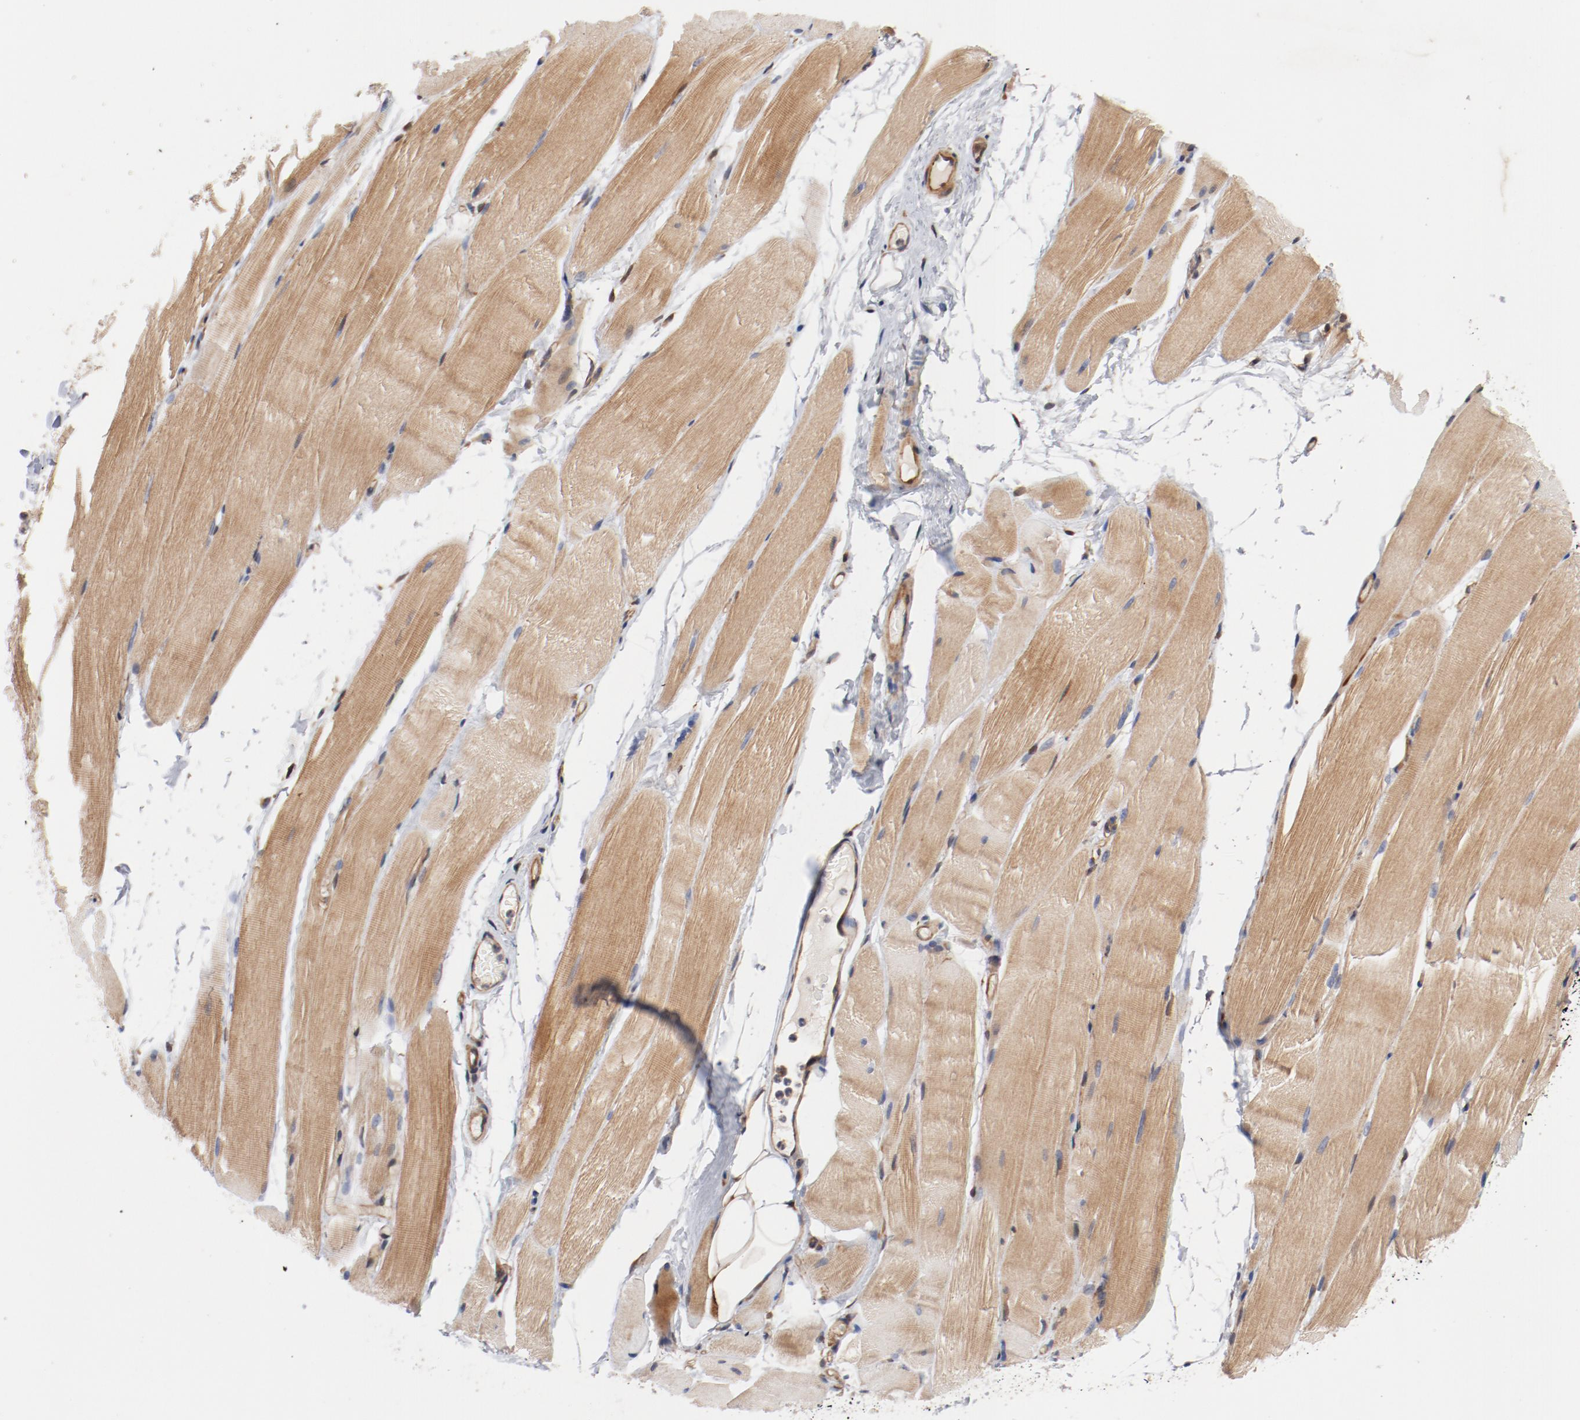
{"staining": {"intensity": "weak", "quantity": ">75%", "location": "cytoplasmic/membranous"}, "tissue": "skeletal muscle", "cell_type": "Myocytes", "image_type": "normal", "snomed": [{"axis": "morphology", "description": "Normal tissue, NOS"}, {"axis": "topography", "description": "Skeletal muscle"}, {"axis": "topography", "description": "Parathyroid gland"}], "caption": "Skeletal muscle stained with DAB (3,3'-diaminobenzidine) immunohistochemistry demonstrates low levels of weak cytoplasmic/membranous positivity in about >75% of myocytes. Nuclei are stained in blue.", "gene": "PITPNM2", "patient": {"sex": "female", "age": 37}}